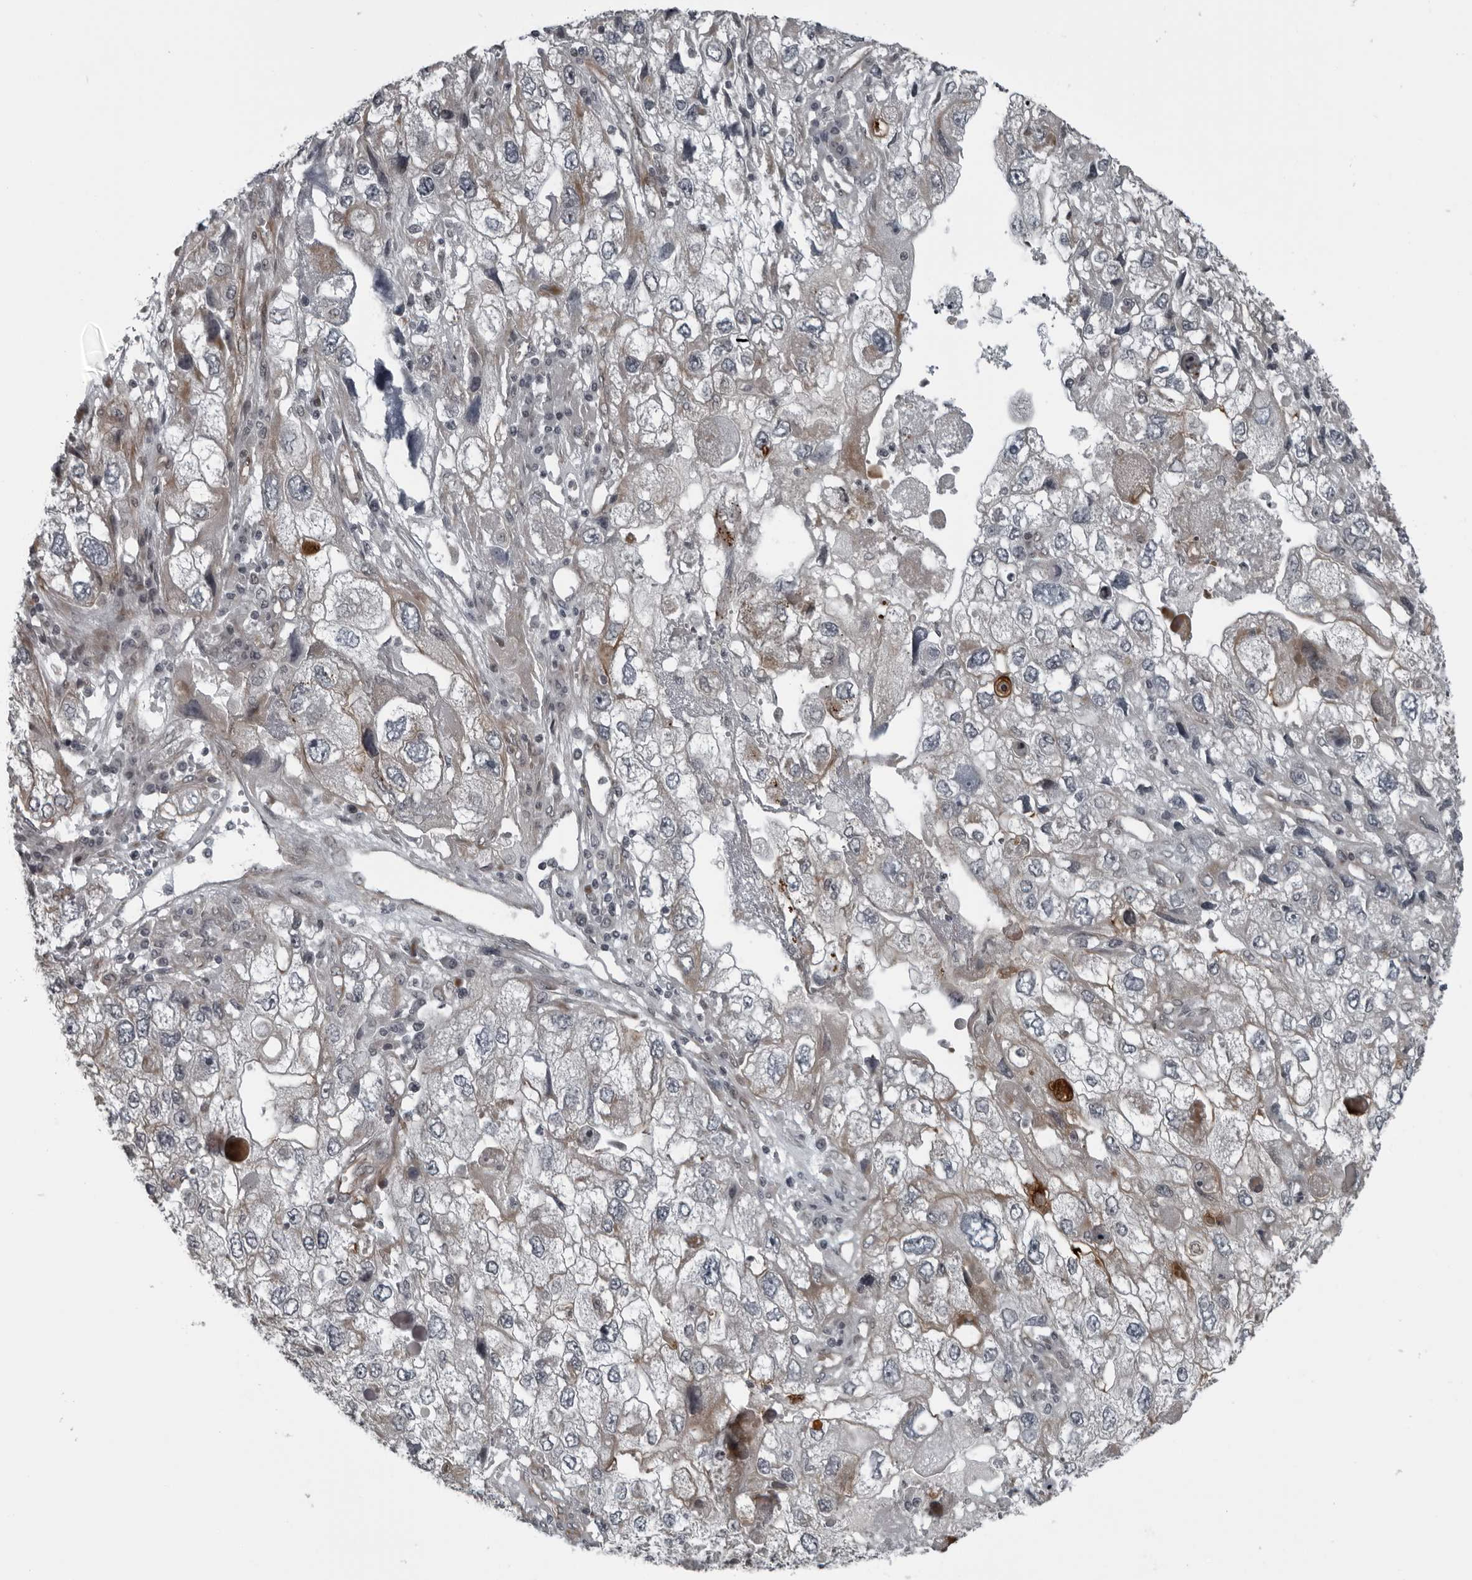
{"staining": {"intensity": "weak", "quantity": "<25%", "location": "cytoplasmic/membranous"}, "tissue": "endometrial cancer", "cell_type": "Tumor cells", "image_type": "cancer", "snomed": [{"axis": "morphology", "description": "Adenocarcinoma, NOS"}, {"axis": "topography", "description": "Endometrium"}], "caption": "There is no significant expression in tumor cells of endometrial cancer. (DAB IHC visualized using brightfield microscopy, high magnification).", "gene": "FAM102B", "patient": {"sex": "female", "age": 49}}